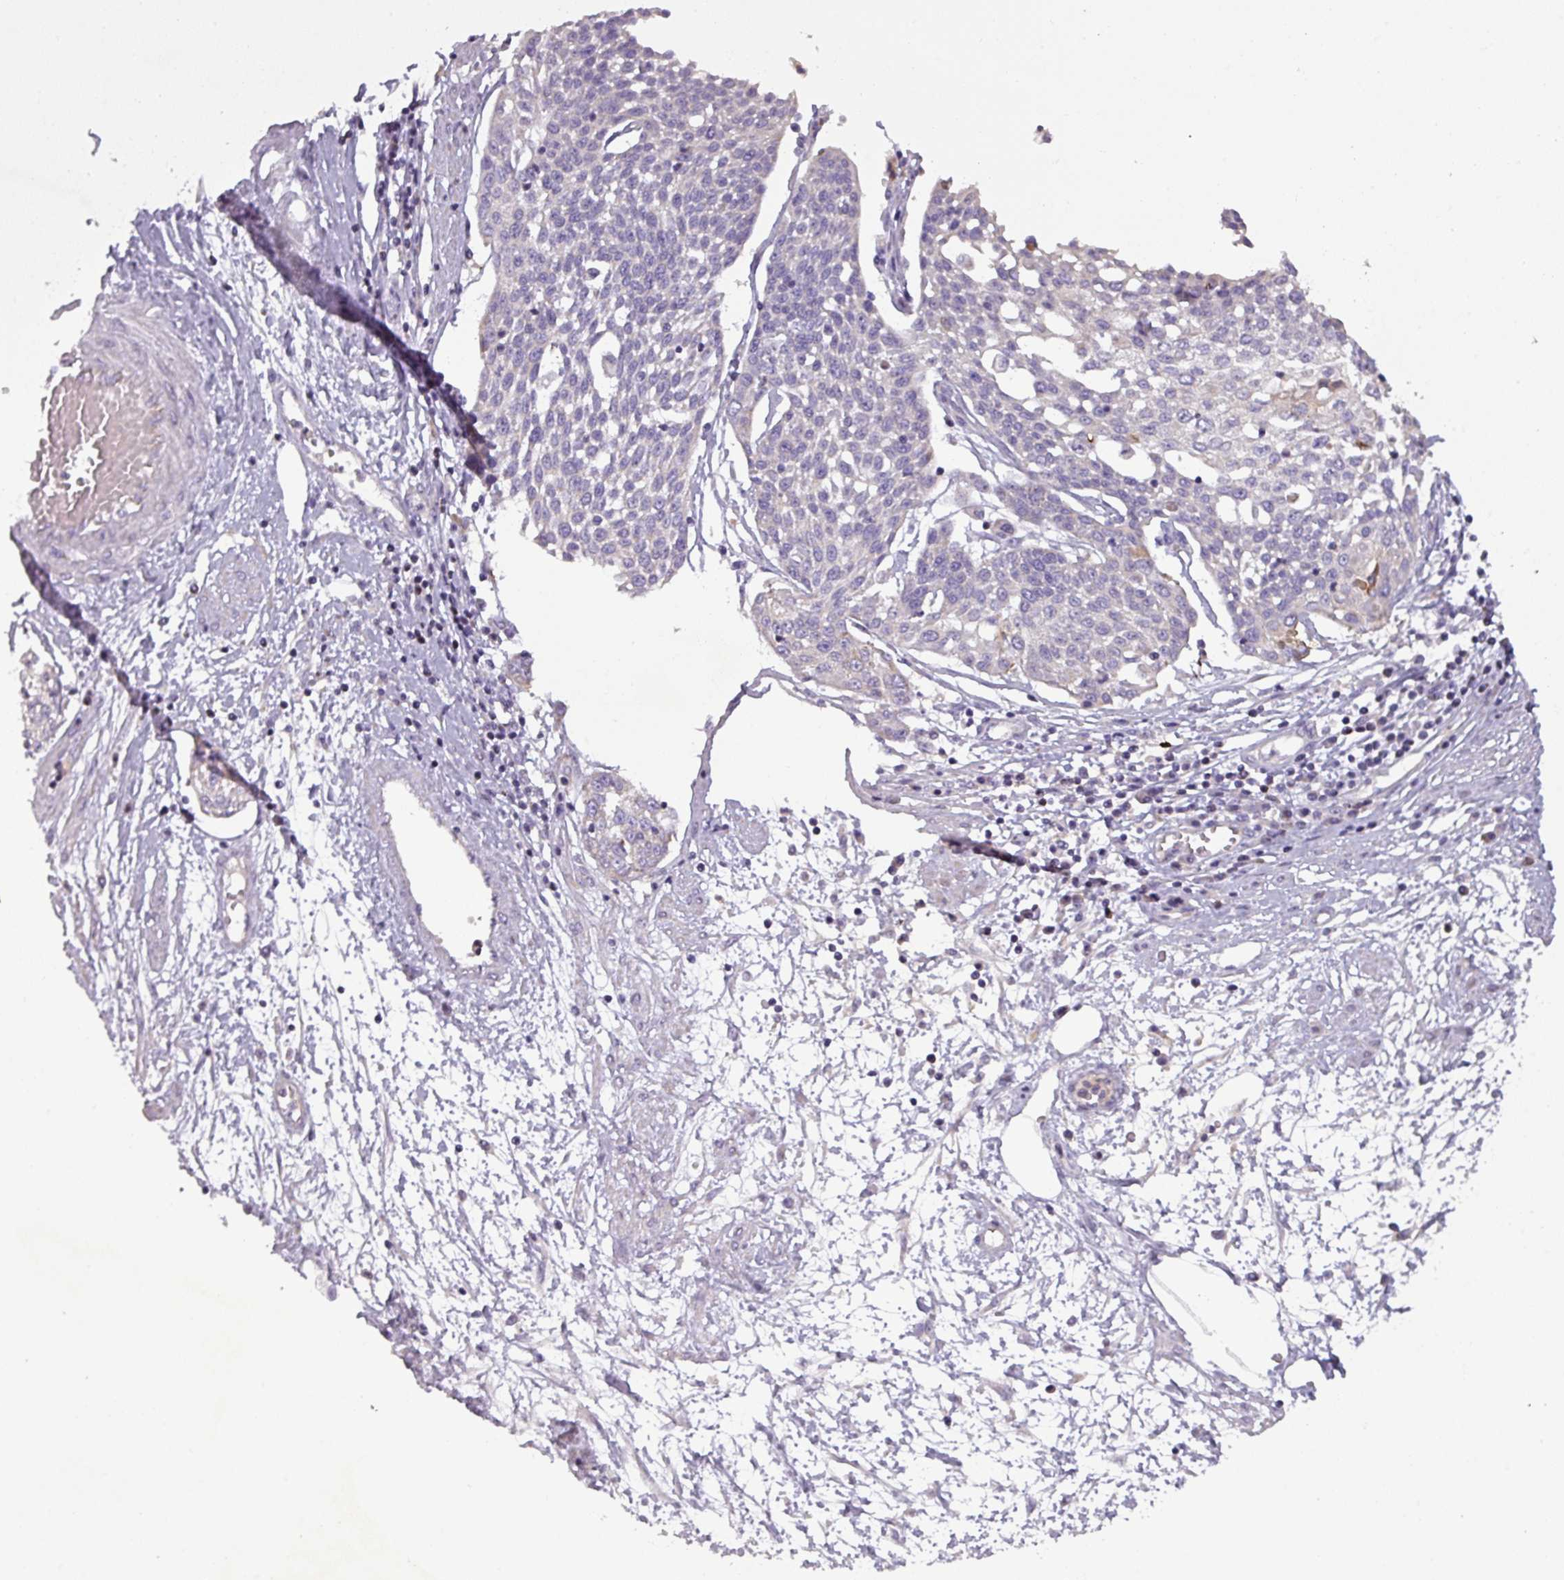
{"staining": {"intensity": "negative", "quantity": "none", "location": "none"}, "tissue": "cervical cancer", "cell_type": "Tumor cells", "image_type": "cancer", "snomed": [{"axis": "morphology", "description": "Squamous cell carcinoma, NOS"}, {"axis": "topography", "description": "Cervix"}], "caption": "Cervical squamous cell carcinoma stained for a protein using immunohistochemistry exhibits no expression tumor cells.", "gene": "PNMA6A", "patient": {"sex": "female", "age": 34}}